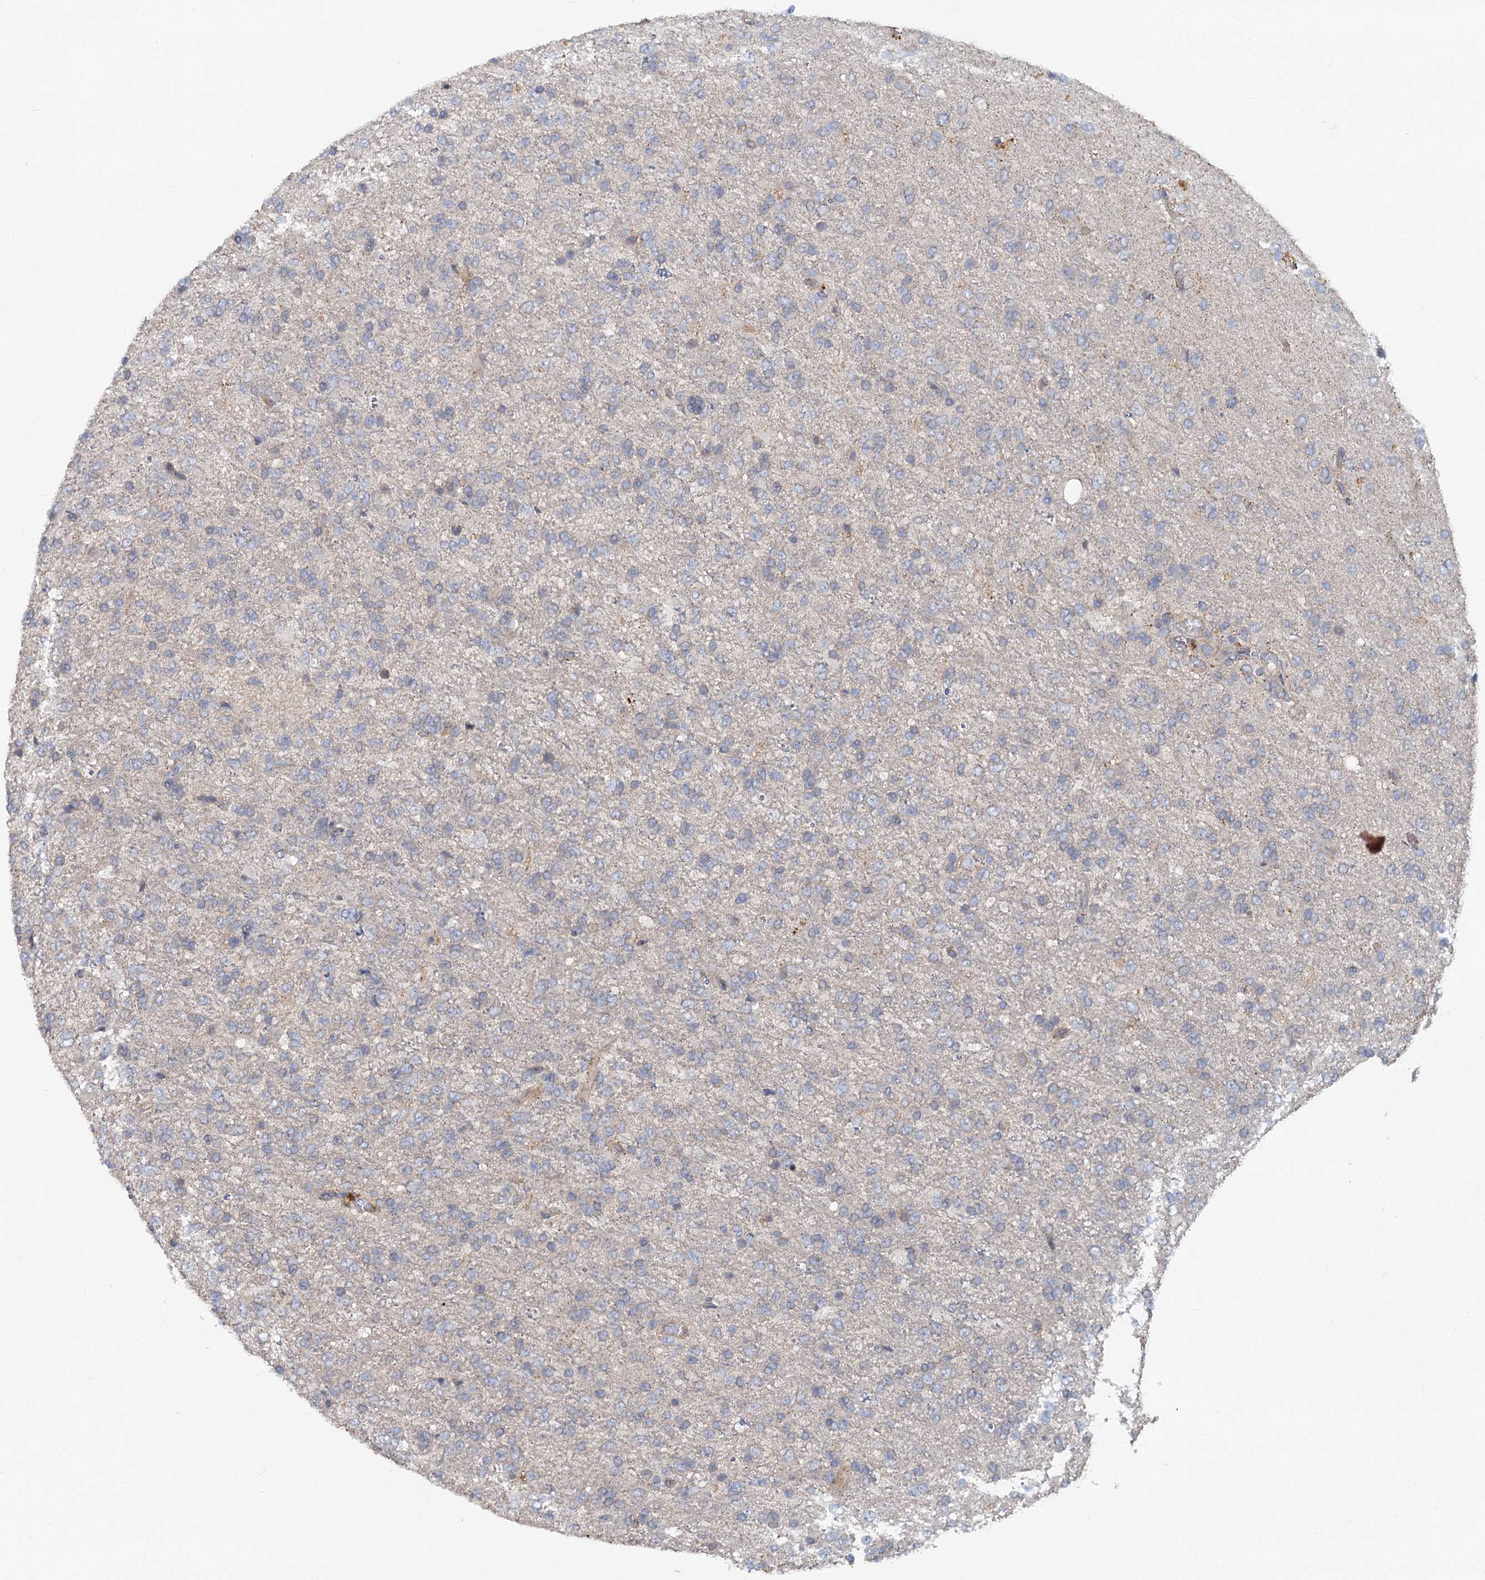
{"staining": {"intensity": "negative", "quantity": "none", "location": "none"}, "tissue": "glioma", "cell_type": "Tumor cells", "image_type": "cancer", "snomed": [{"axis": "morphology", "description": "Glioma, malignant, High grade"}, {"axis": "topography", "description": "Brain"}], "caption": "High magnification brightfield microscopy of malignant glioma (high-grade) stained with DAB (3,3'-diaminobenzidine) (brown) and counterstained with hematoxylin (blue): tumor cells show no significant staining.", "gene": "ZNF324", "patient": {"sex": "female", "age": 74}}